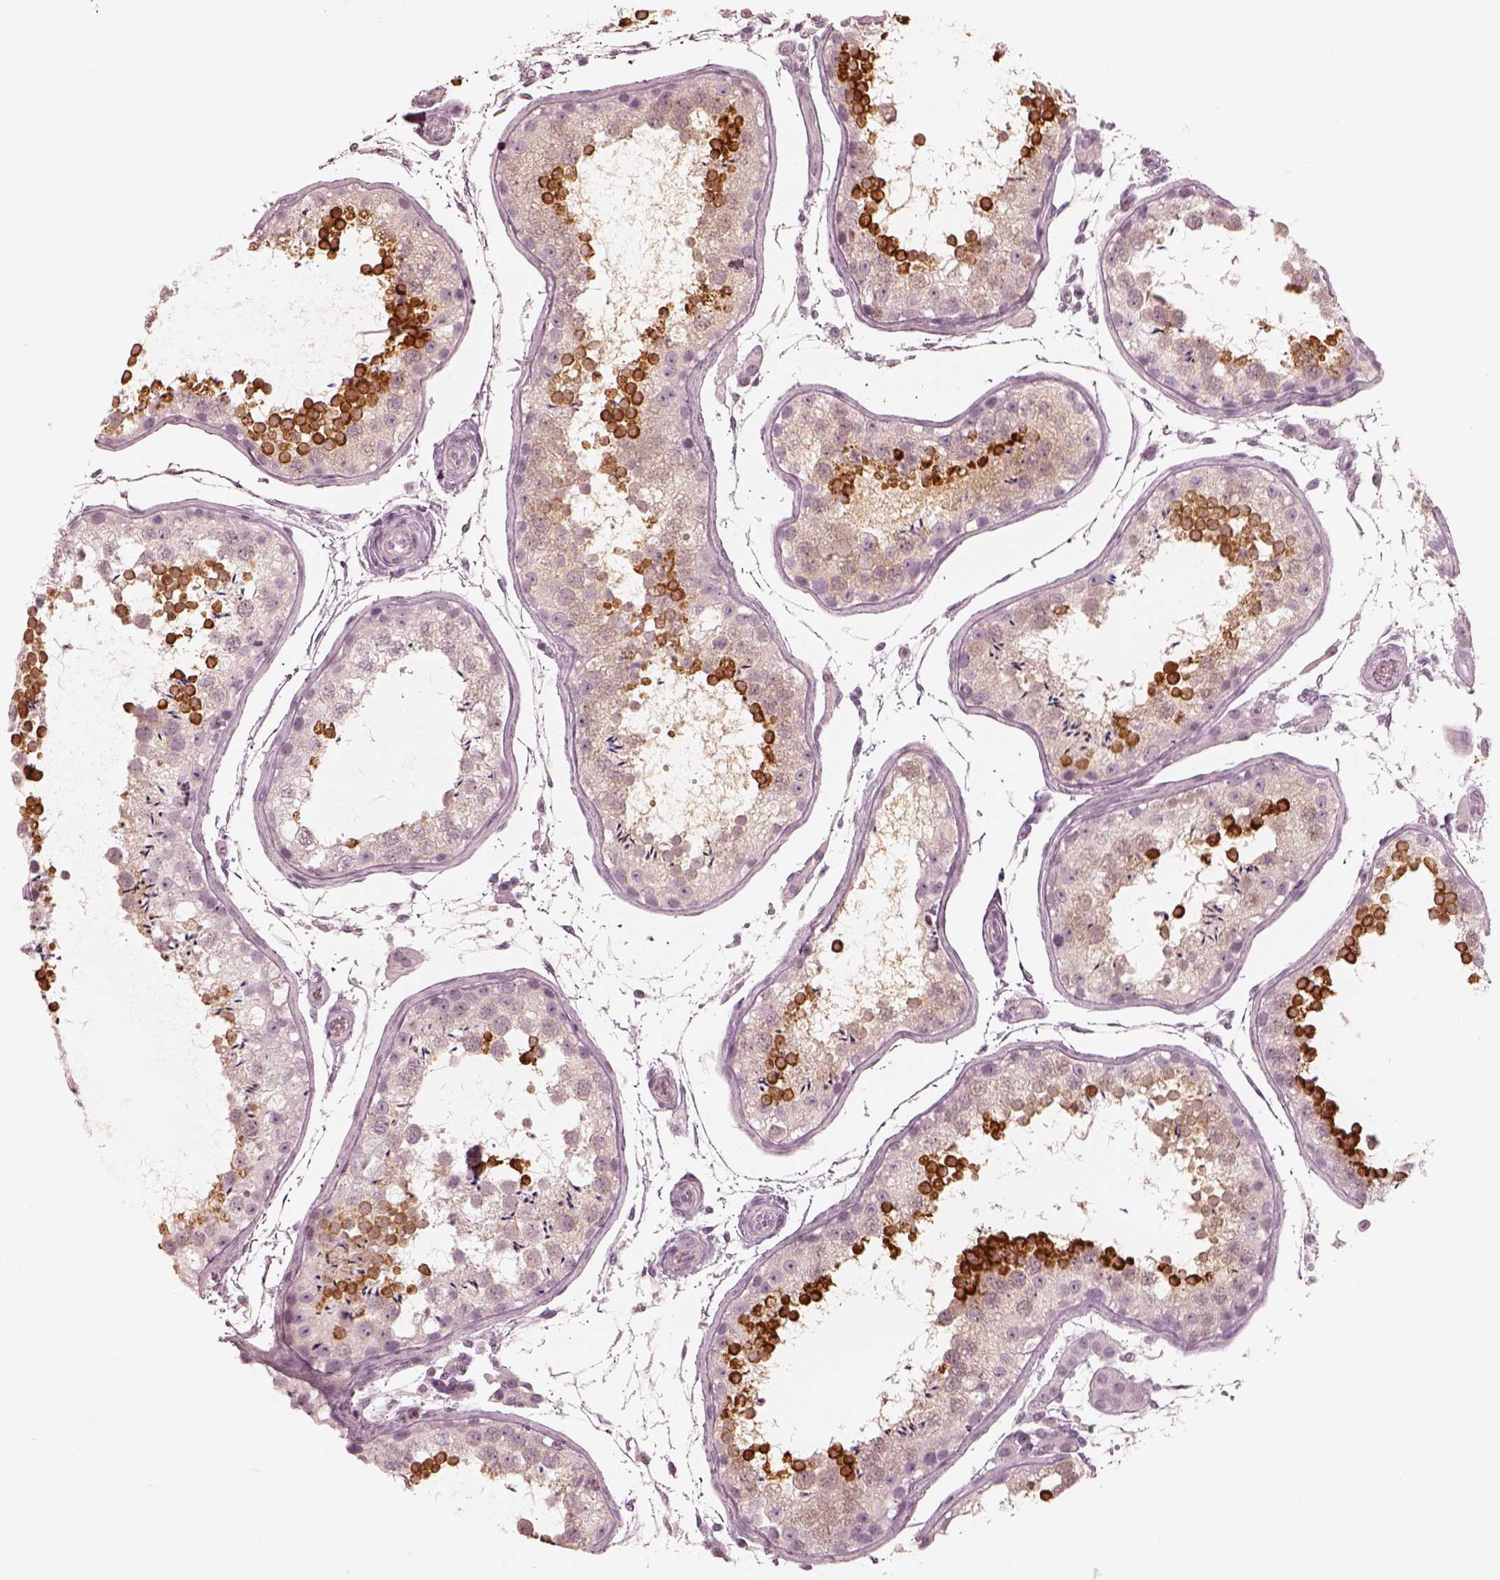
{"staining": {"intensity": "strong", "quantity": "<25%", "location": "cytoplasmic/membranous"}, "tissue": "testis", "cell_type": "Cells in seminiferous ducts", "image_type": "normal", "snomed": [{"axis": "morphology", "description": "Normal tissue, NOS"}, {"axis": "topography", "description": "Testis"}], "caption": "High-magnification brightfield microscopy of unremarkable testis stained with DAB (3,3'-diaminobenzidine) (brown) and counterstained with hematoxylin (blue). cells in seminiferous ducts exhibit strong cytoplasmic/membranous positivity is appreciated in about<25% of cells. The protein of interest is shown in brown color, while the nuclei are stained blue.", "gene": "CALR3", "patient": {"sex": "male", "age": 29}}